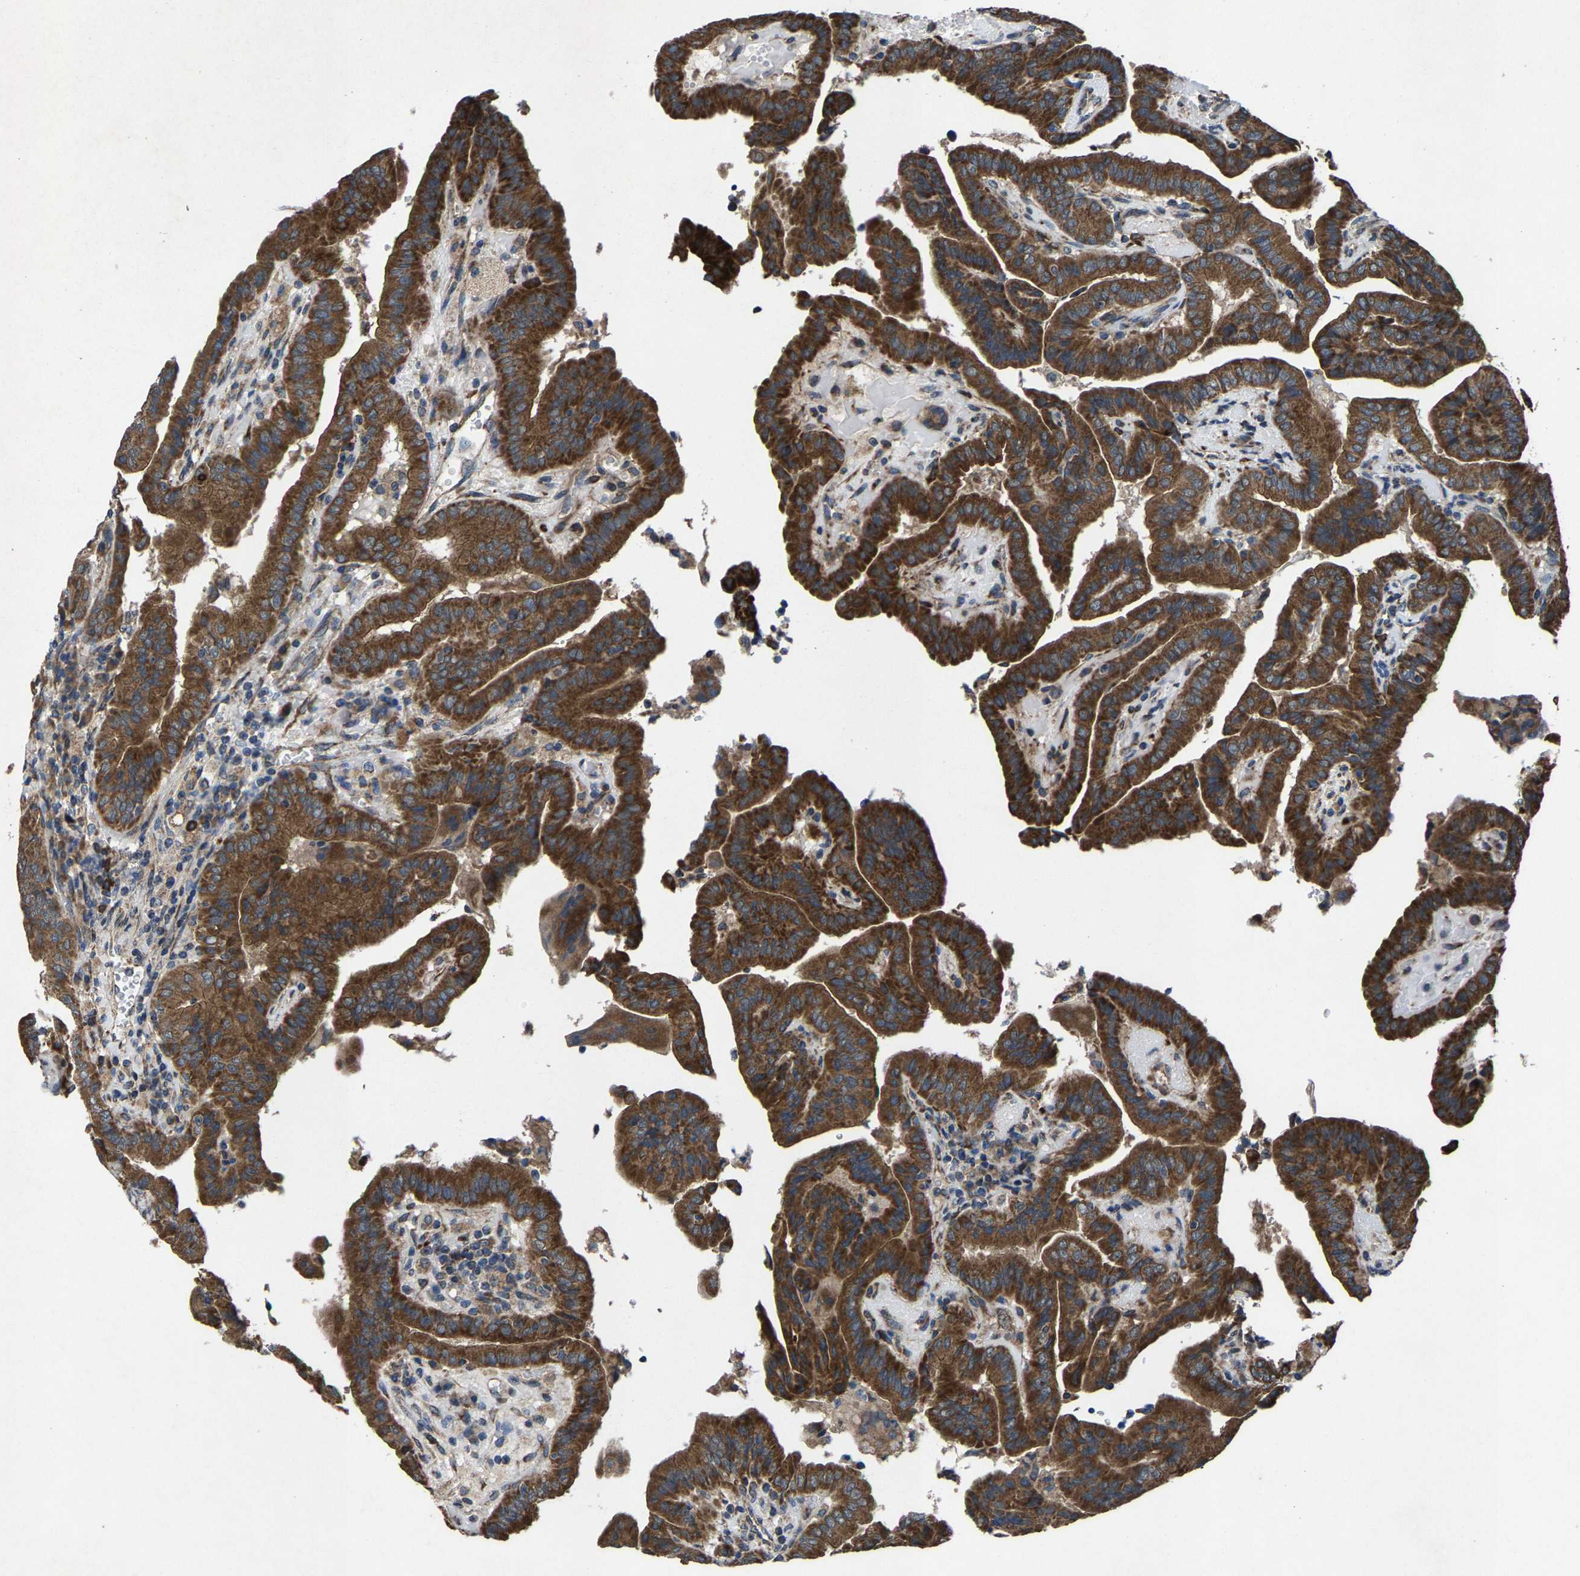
{"staining": {"intensity": "strong", "quantity": ">75%", "location": "cytoplasmic/membranous"}, "tissue": "thyroid cancer", "cell_type": "Tumor cells", "image_type": "cancer", "snomed": [{"axis": "morphology", "description": "Papillary adenocarcinoma, NOS"}, {"axis": "topography", "description": "Thyroid gland"}], "caption": "Human thyroid papillary adenocarcinoma stained with a brown dye shows strong cytoplasmic/membranous positive positivity in approximately >75% of tumor cells.", "gene": "PDP1", "patient": {"sex": "male", "age": 33}}